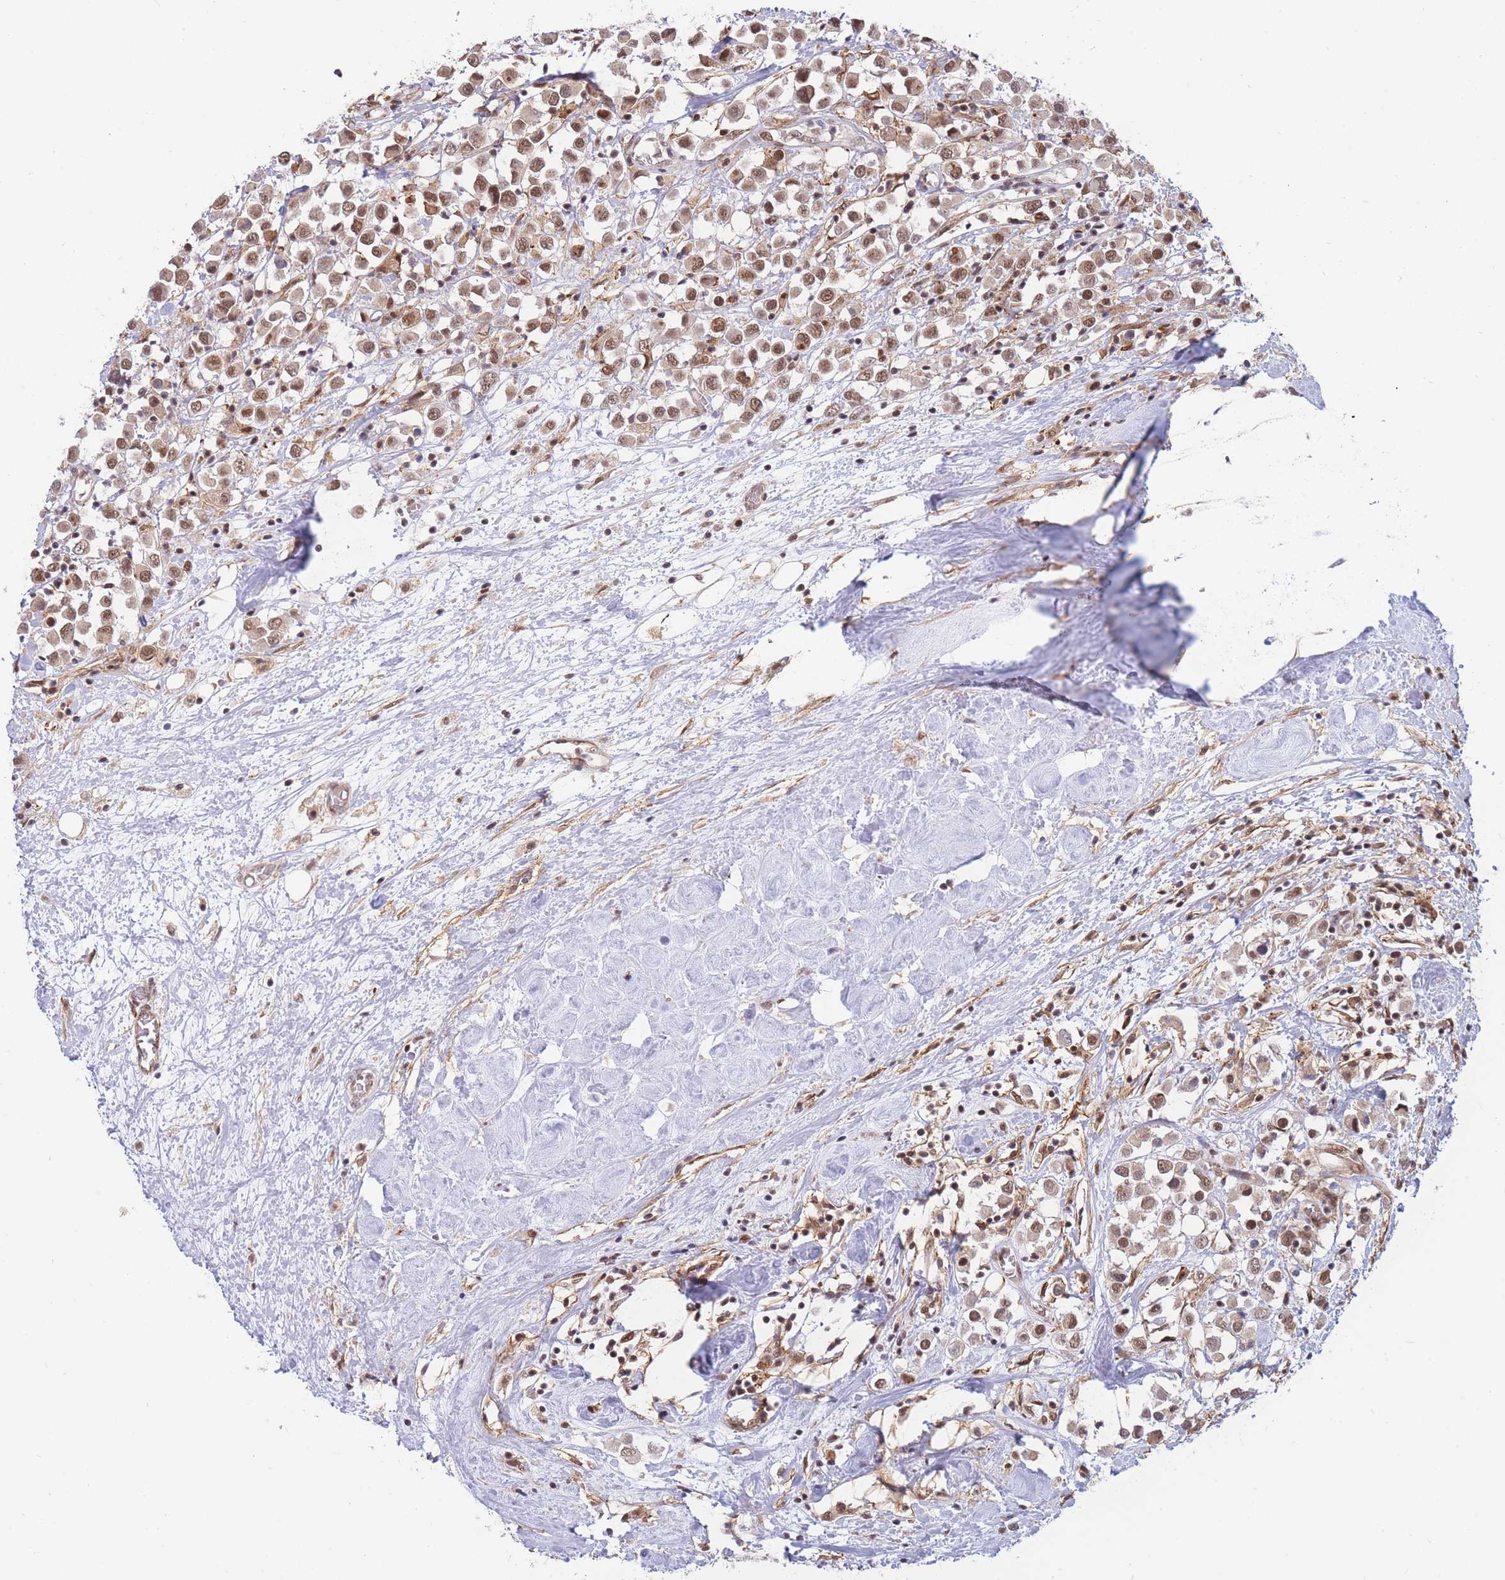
{"staining": {"intensity": "moderate", "quantity": ">75%", "location": "cytoplasmic/membranous,nuclear"}, "tissue": "breast cancer", "cell_type": "Tumor cells", "image_type": "cancer", "snomed": [{"axis": "morphology", "description": "Duct carcinoma"}, {"axis": "topography", "description": "Breast"}], "caption": "A photomicrograph of human breast infiltrating ductal carcinoma stained for a protein reveals moderate cytoplasmic/membranous and nuclear brown staining in tumor cells.", "gene": "BOD1L1", "patient": {"sex": "female", "age": 61}}